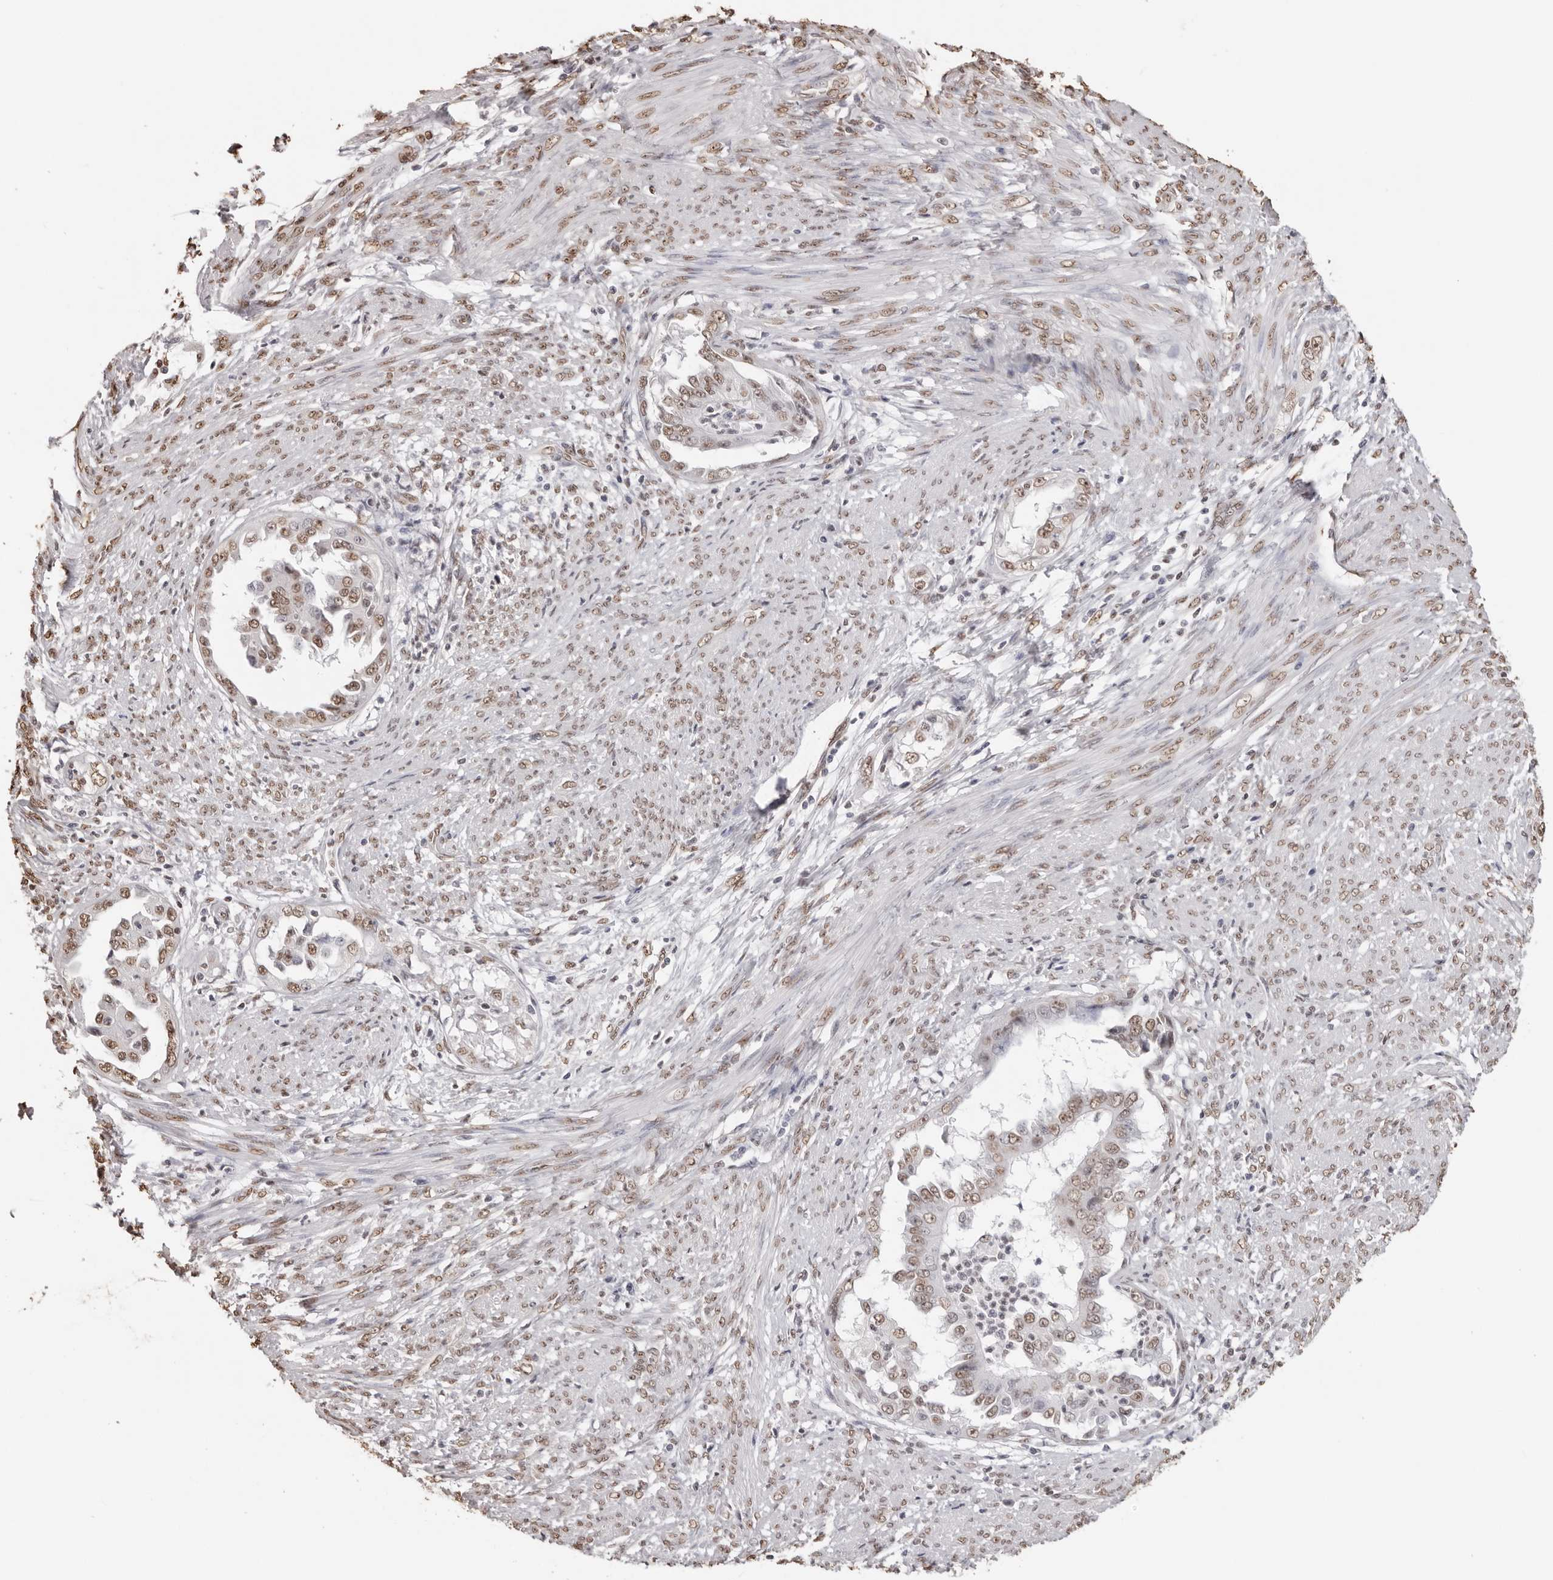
{"staining": {"intensity": "moderate", "quantity": ">75%", "location": "nuclear"}, "tissue": "endometrial cancer", "cell_type": "Tumor cells", "image_type": "cancer", "snomed": [{"axis": "morphology", "description": "Adenocarcinoma, NOS"}, {"axis": "topography", "description": "Endometrium"}], "caption": "Endometrial cancer (adenocarcinoma) stained with immunohistochemistry reveals moderate nuclear staining in about >75% of tumor cells.", "gene": "OLIG3", "patient": {"sex": "female", "age": 85}}